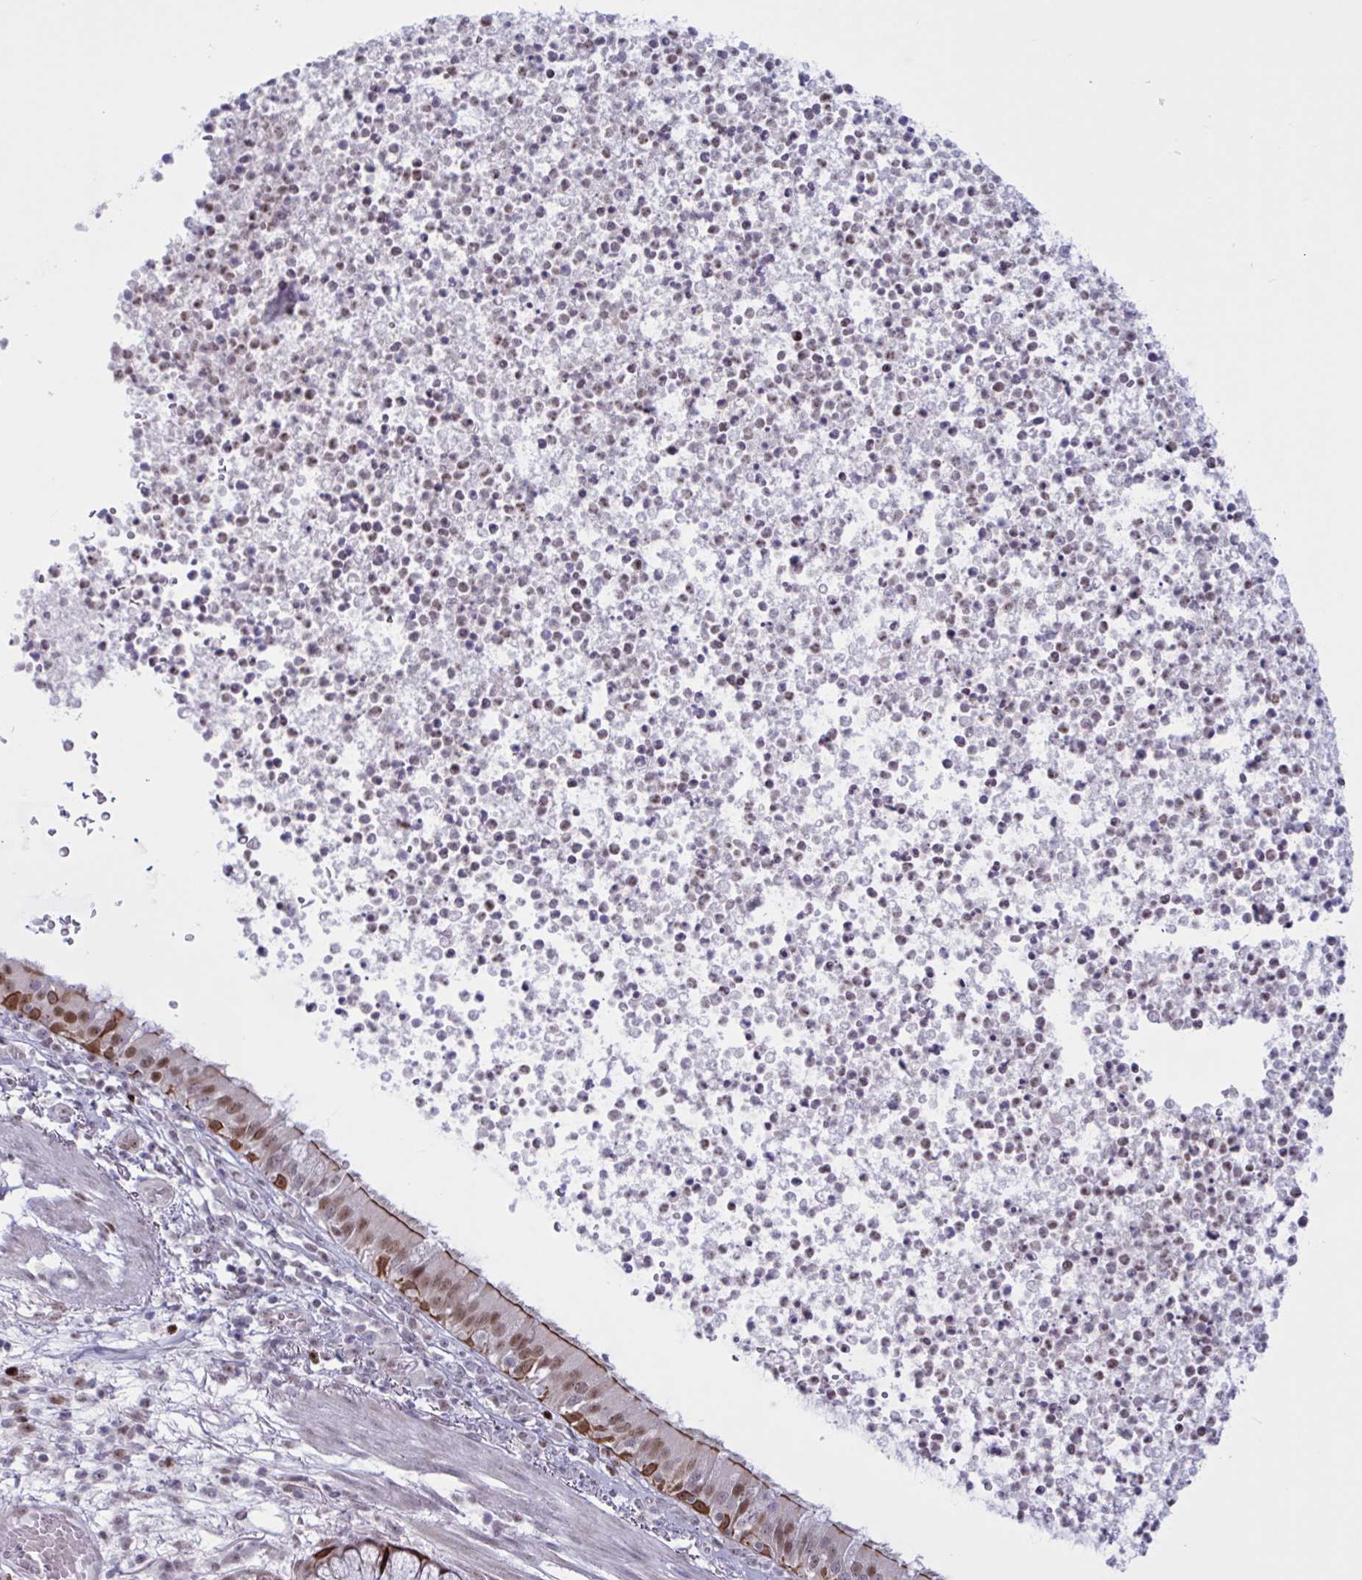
{"staining": {"intensity": "strong", "quantity": "25%-75%", "location": "cytoplasmic/membranous,nuclear"}, "tissue": "bronchus", "cell_type": "Respiratory epithelial cells", "image_type": "normal", "snomed": [{"axis": "morphology", "description": "Normal tissue, NOS"}, {"axis": "topography", "description": "Cartilage tissue"}, {"axis": "topography", "description": "Bronchus"}], "caption": "A micrograph showing strong cytoplasmic/membranous,nuclear expression in about 25%-75% of respiratory epithelial cells in normal bronchus, as visualized by brown immunohistochemical staining.", "gene": "PRMT6", "patient": {"sex": "male", "age": 56}}